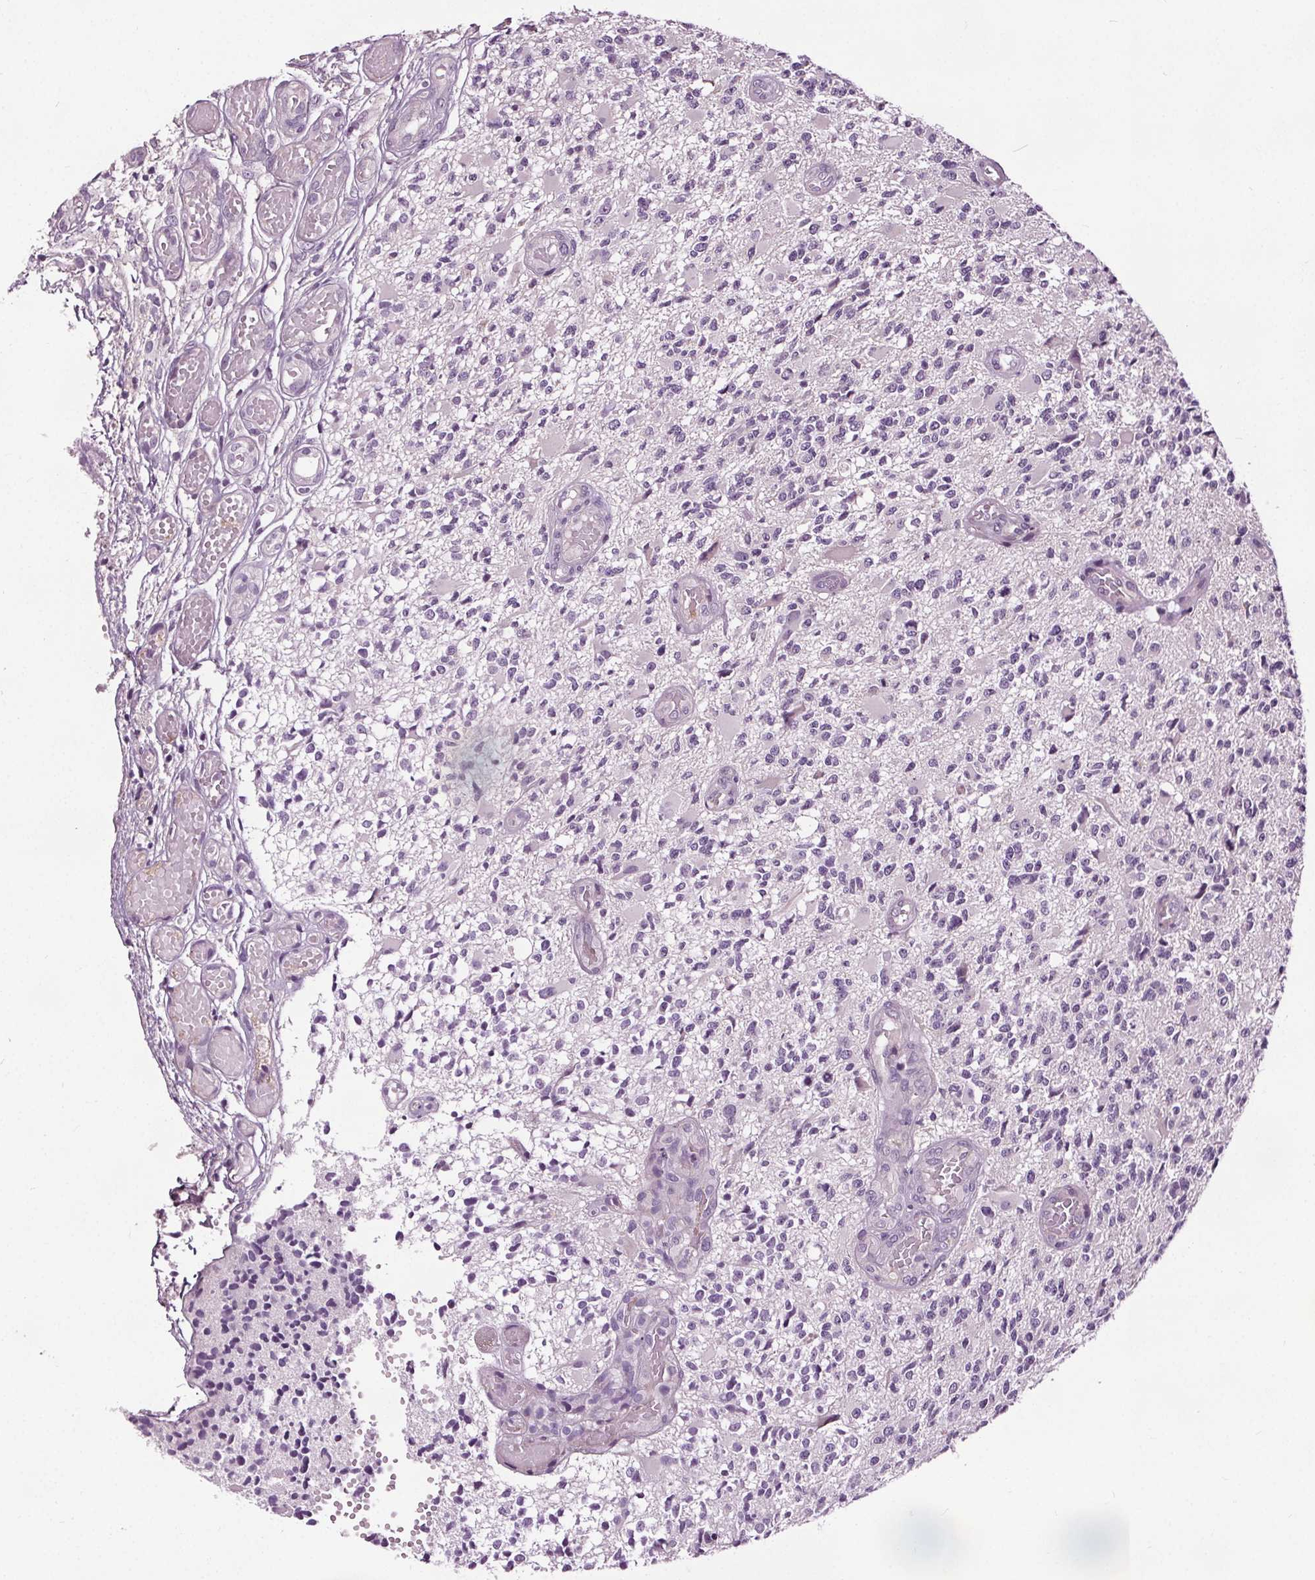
{"staining": {"intensity": "negative", "quantity": "none", "location": "none"}, "tissue": "glioma", "cell_type": "Tumor cells", "image_type": "cancer", "snomed": [{"axis": "morphology", "description": "Glioma, malignant, High grade"}, {"axis": "topography", "description": "Brain"}], "caption": "Tumor cells are negative for protein expression in human malignant glioma (high-grade). The staining was performed using DAB (3,3'-diaminobenzidine) to visualize the protein expression in brown, while the nuclei were stained in blue with hematoxylin (Magnification: 20x).", "gene": "RASA1", "patient": {"sex": "female", "age": 63}}